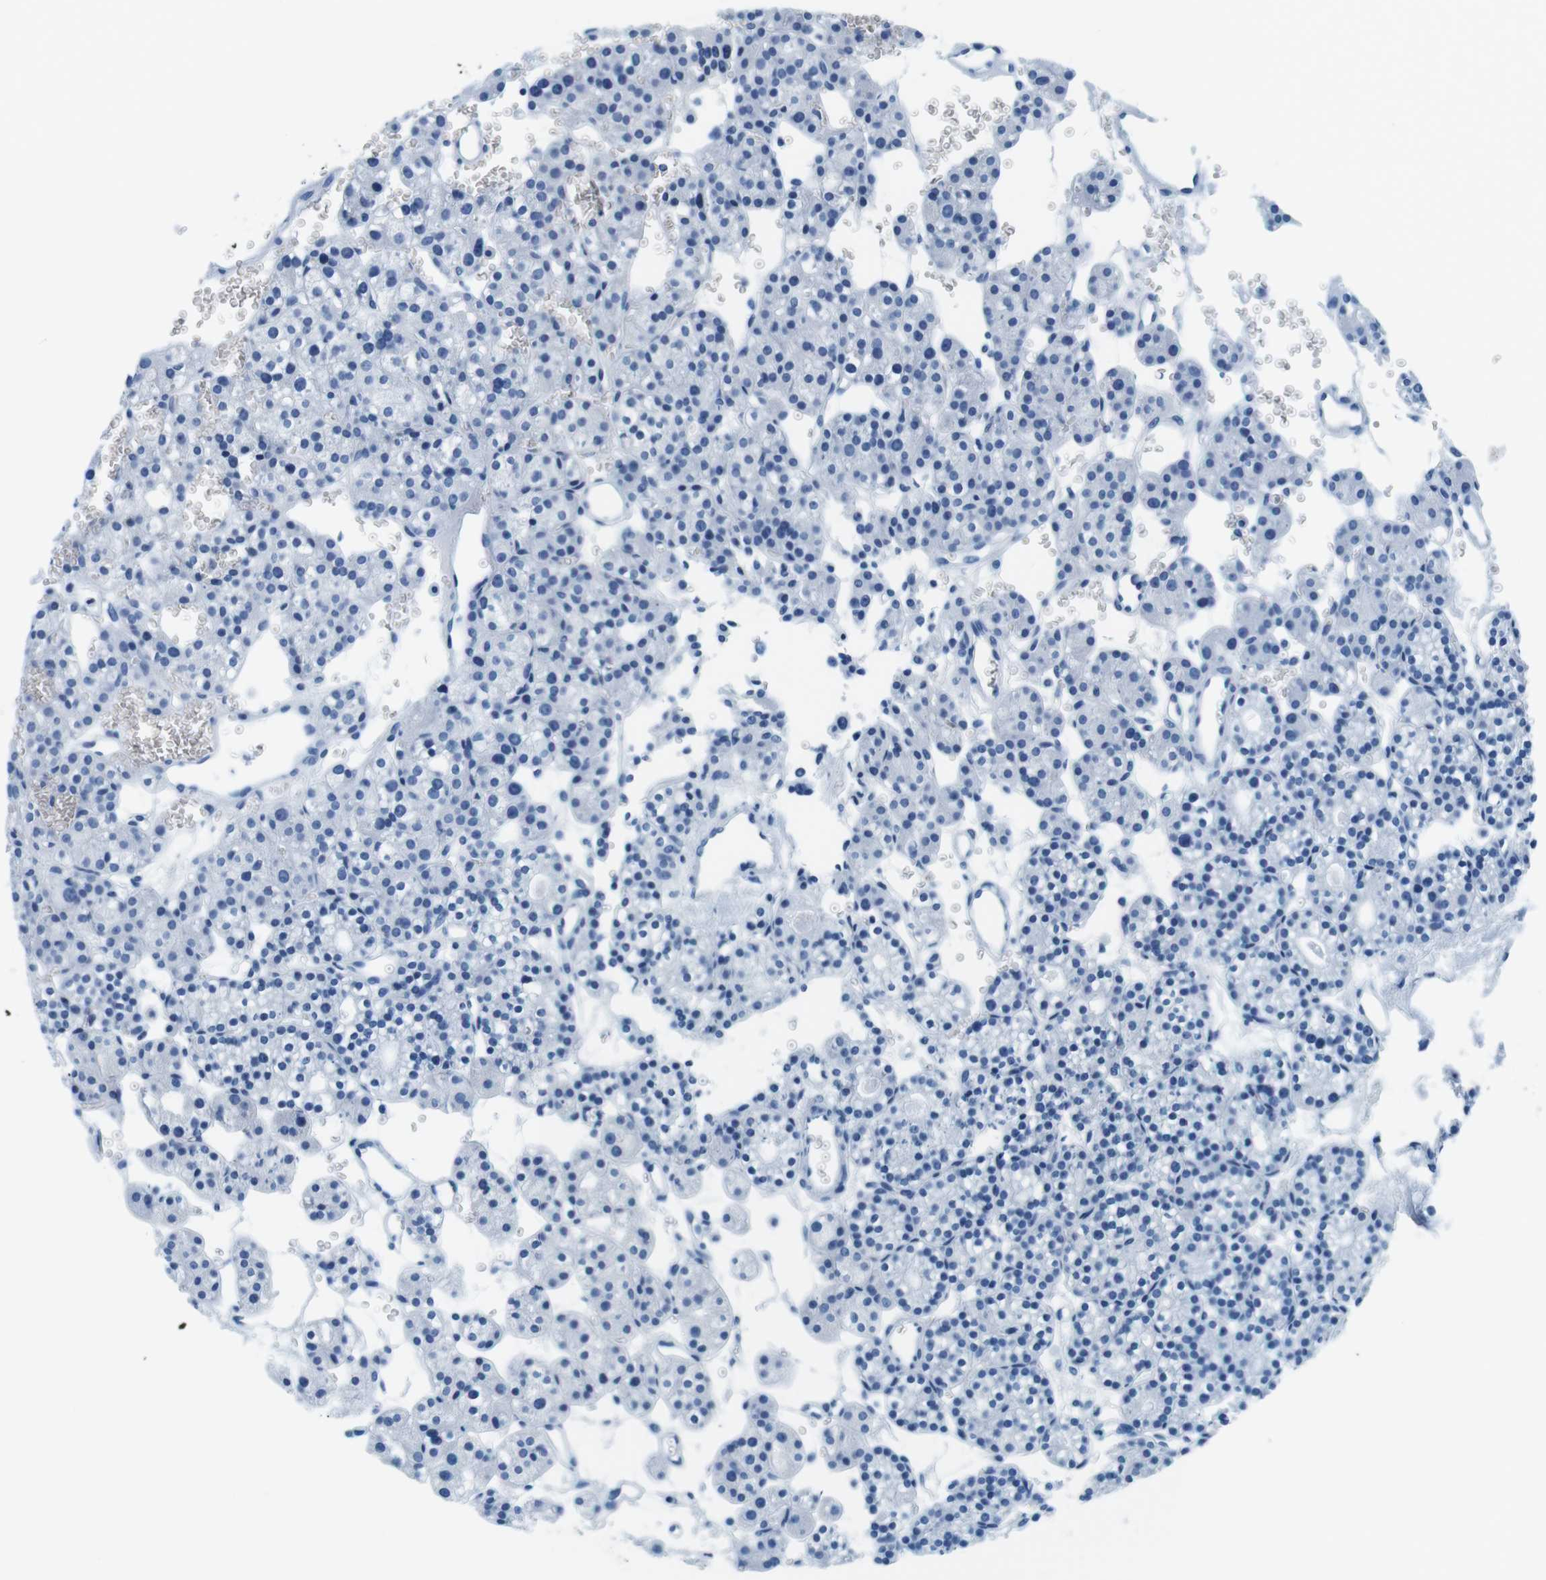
{"staining": {"intensity": "negative", "quantity": "none", "location": "none"}, "tissue": "parathyroid gland", "cell_type": "Glandular cells", "image_type": "normal", "snomed": [{"axis": "morphology", "description": "Normal tissue, NOS"}, {"axis": "topography", "description": "Parathyroid gland"}], "caption": "A high-resolution histopathology image shows IHC staining of normal parathyroid gland, which reveals no significant staining in glandular cells.", "gene": "ELANE", "patient": {"sex": "female", "age": 64}}